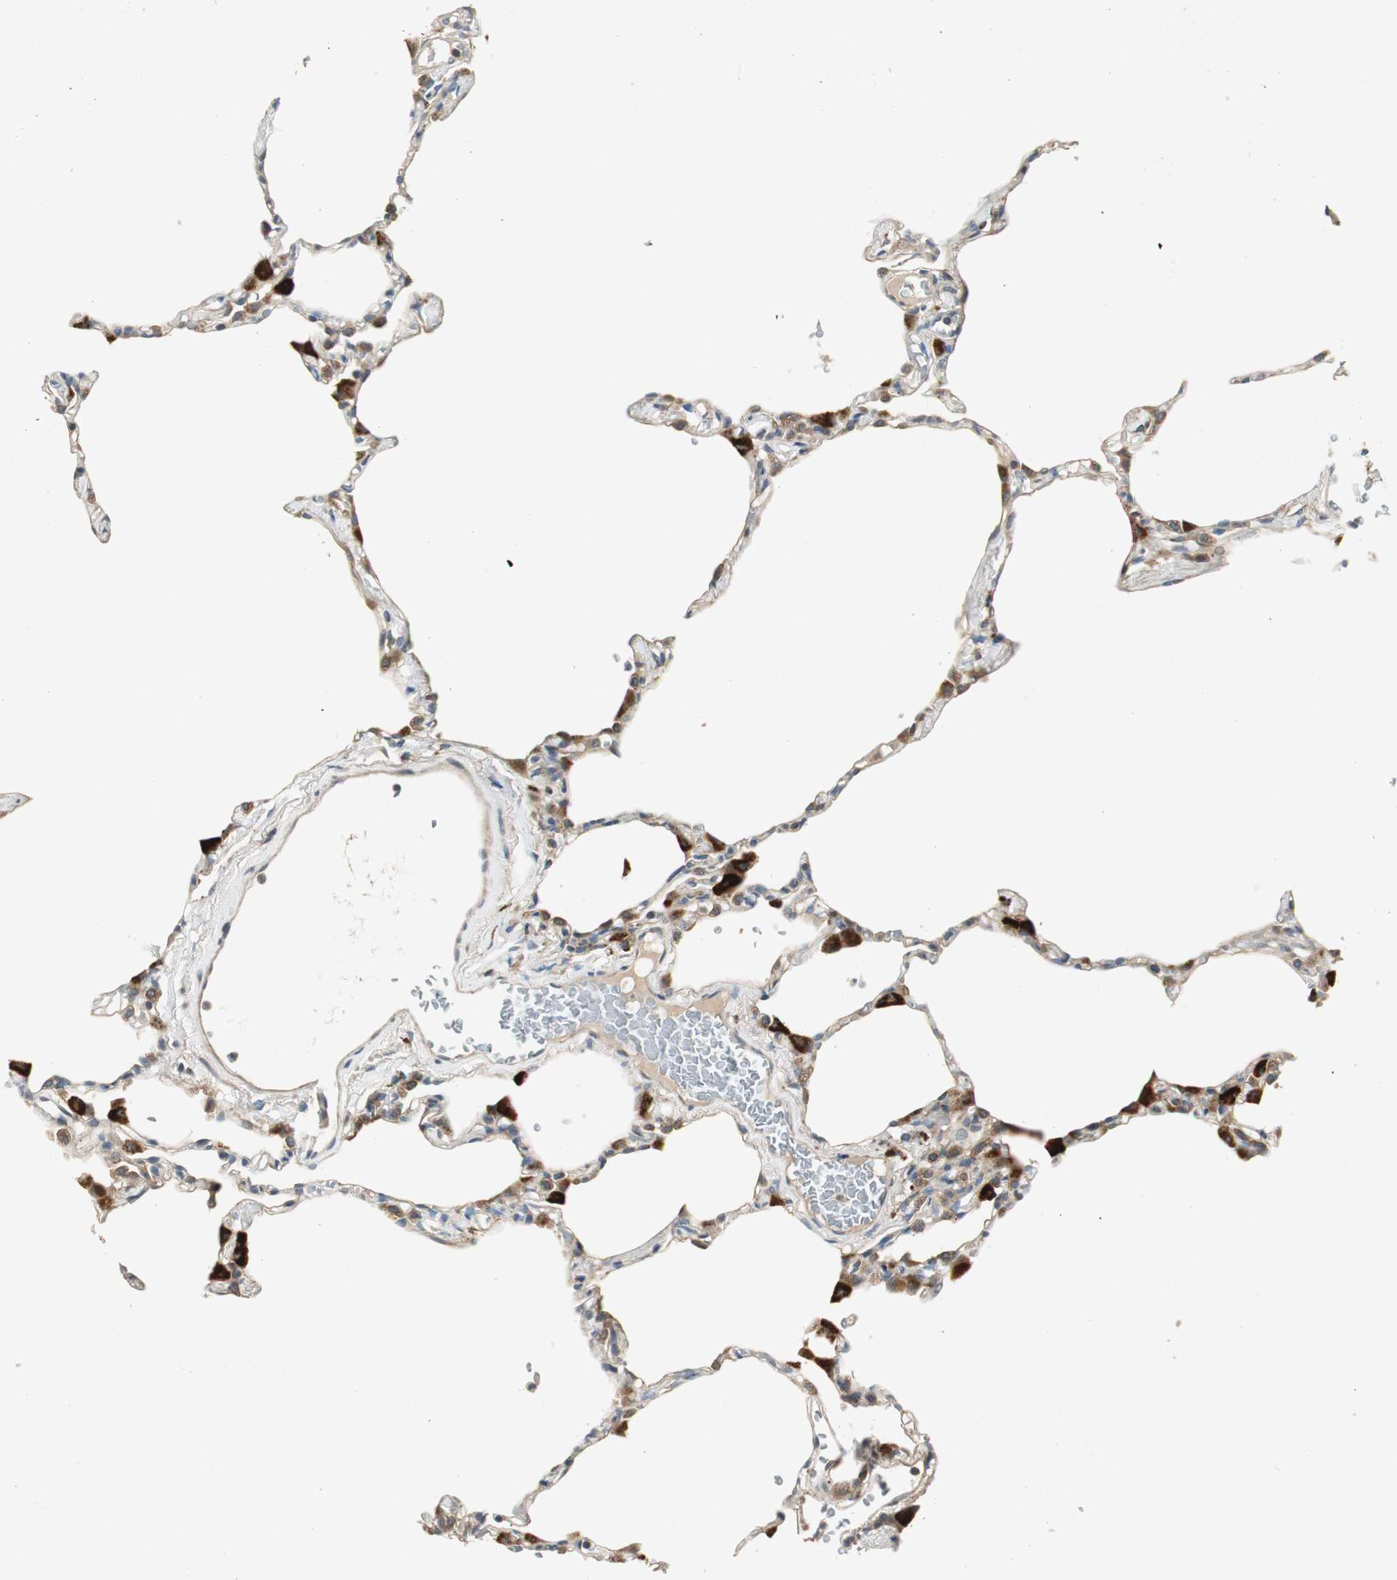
{"staining": {"intensity": "weak", "quantity": "25%-75%", "location": "cytoplasmic/membranous"}, "tissue": "lung", "cell_type": "Alveolar cells", "image_type": "normal", "snomed": [{"axis": "morphology", "description": "Normal tissue, NOS"}, {"axis": "topography", "description": "Lung"}], "caption": "Protein expression by immunohistochemistry (IHC) shows weak cytoplasmic/membranous staining in approximately 25%-75% of alveolar cells in benign lung. The staining is performed using DAB (3,3'-diaminobenzidine) brown chromogen to label protein expression. The nuclei are counter-stained blue using hematoxylin.", "gene": "PRKAA1", "patient": {"sex": "female", "age": 49}}